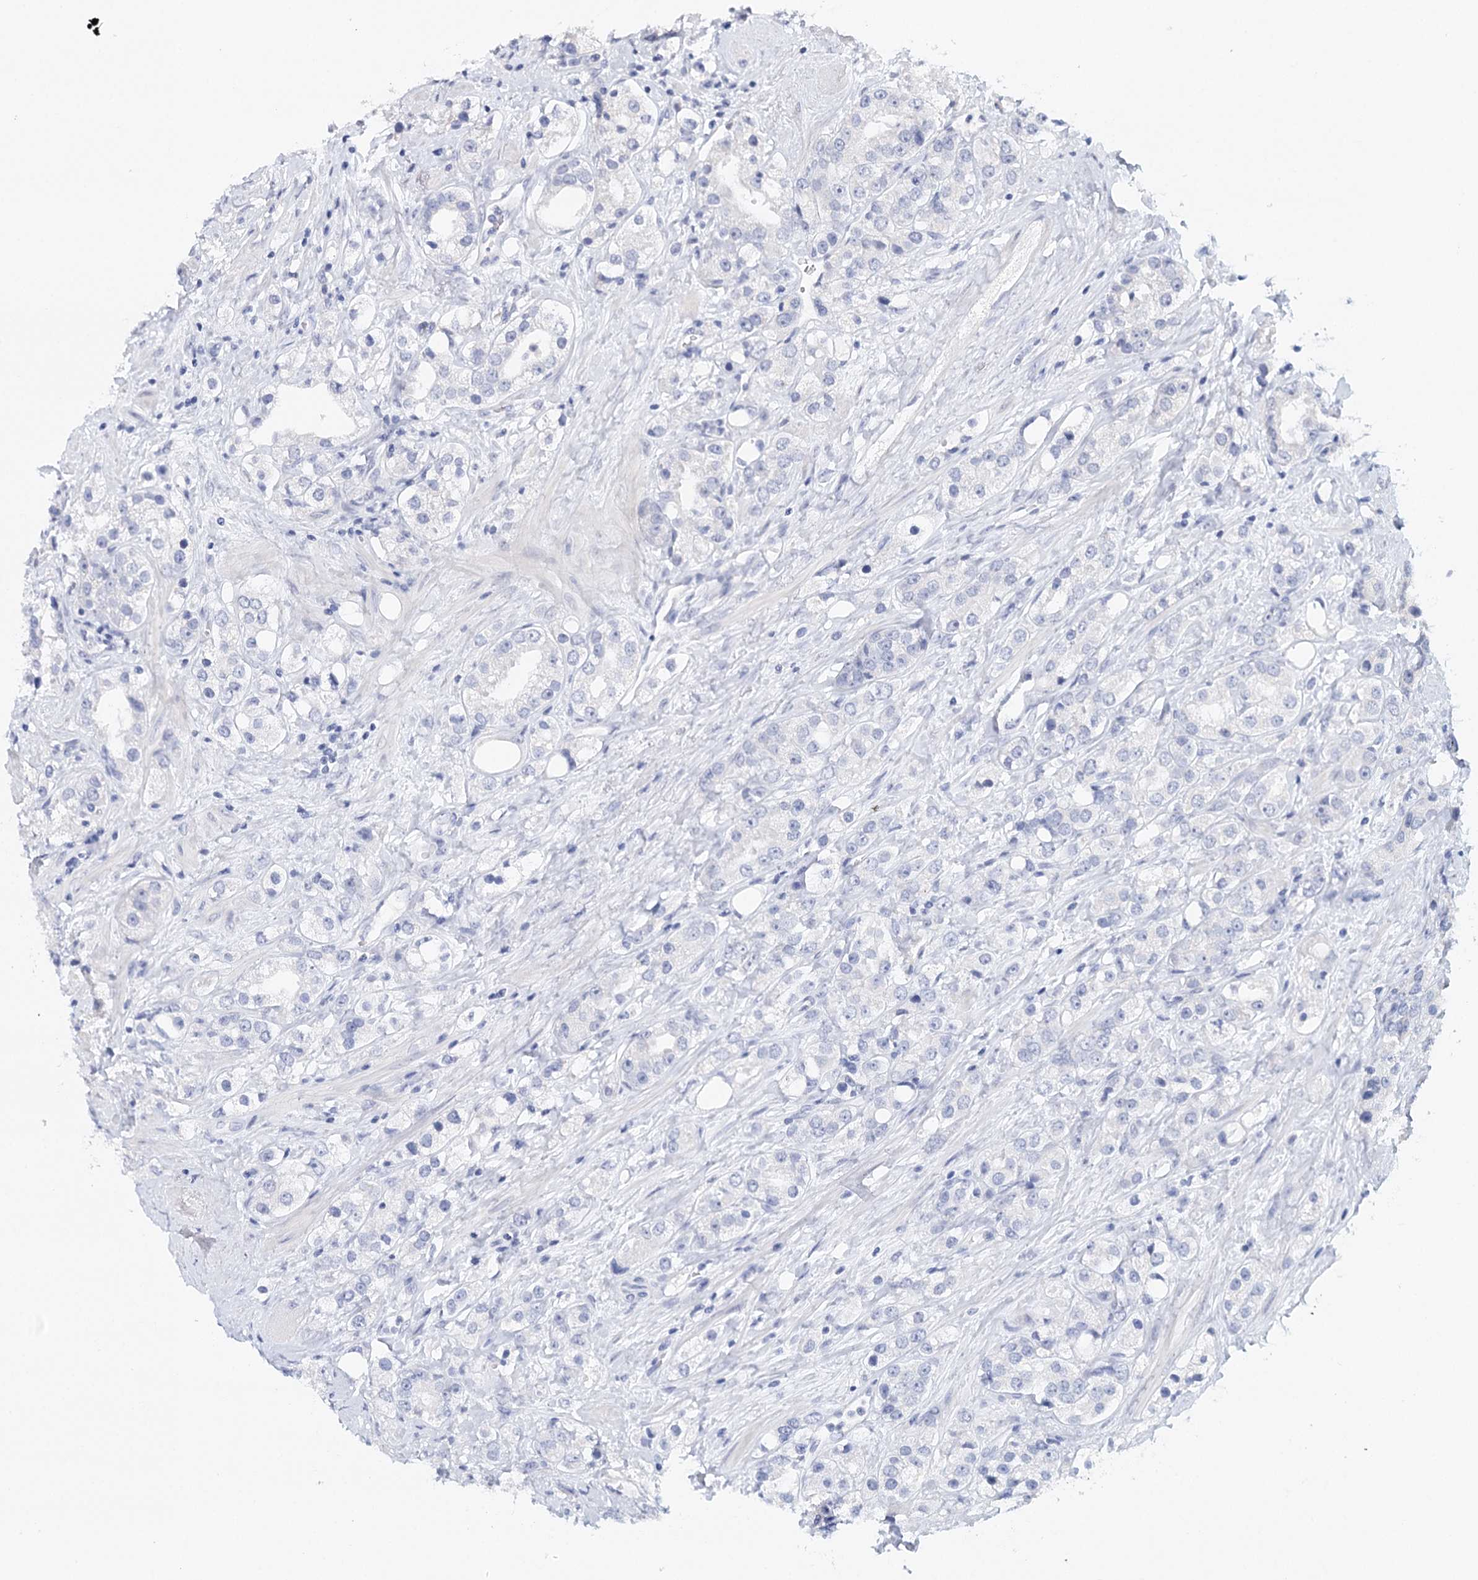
{"staining": {"intensity": "negative", "quantity": "none", "location": "none"}, "tissue": "prostate cancer", "cell_type": "Tumor cells", "image_type": "cancer", "snomed": [{"axis": "morphology", "description": "Adenocarcinoma, NOS"}, {"axis": "topography", "description": "Prostate"}], "caption": "IHC histopathology image of neoplastic tissue: prostate cancer stained with DAB (3,3'-diaminobenzidine) displays no significant protein positivity in tumor cells. (IHC, brightfield microscopy, high magnification).", "gene": "HSPA4L", "patient": {"sex": "male", "age": 79}}